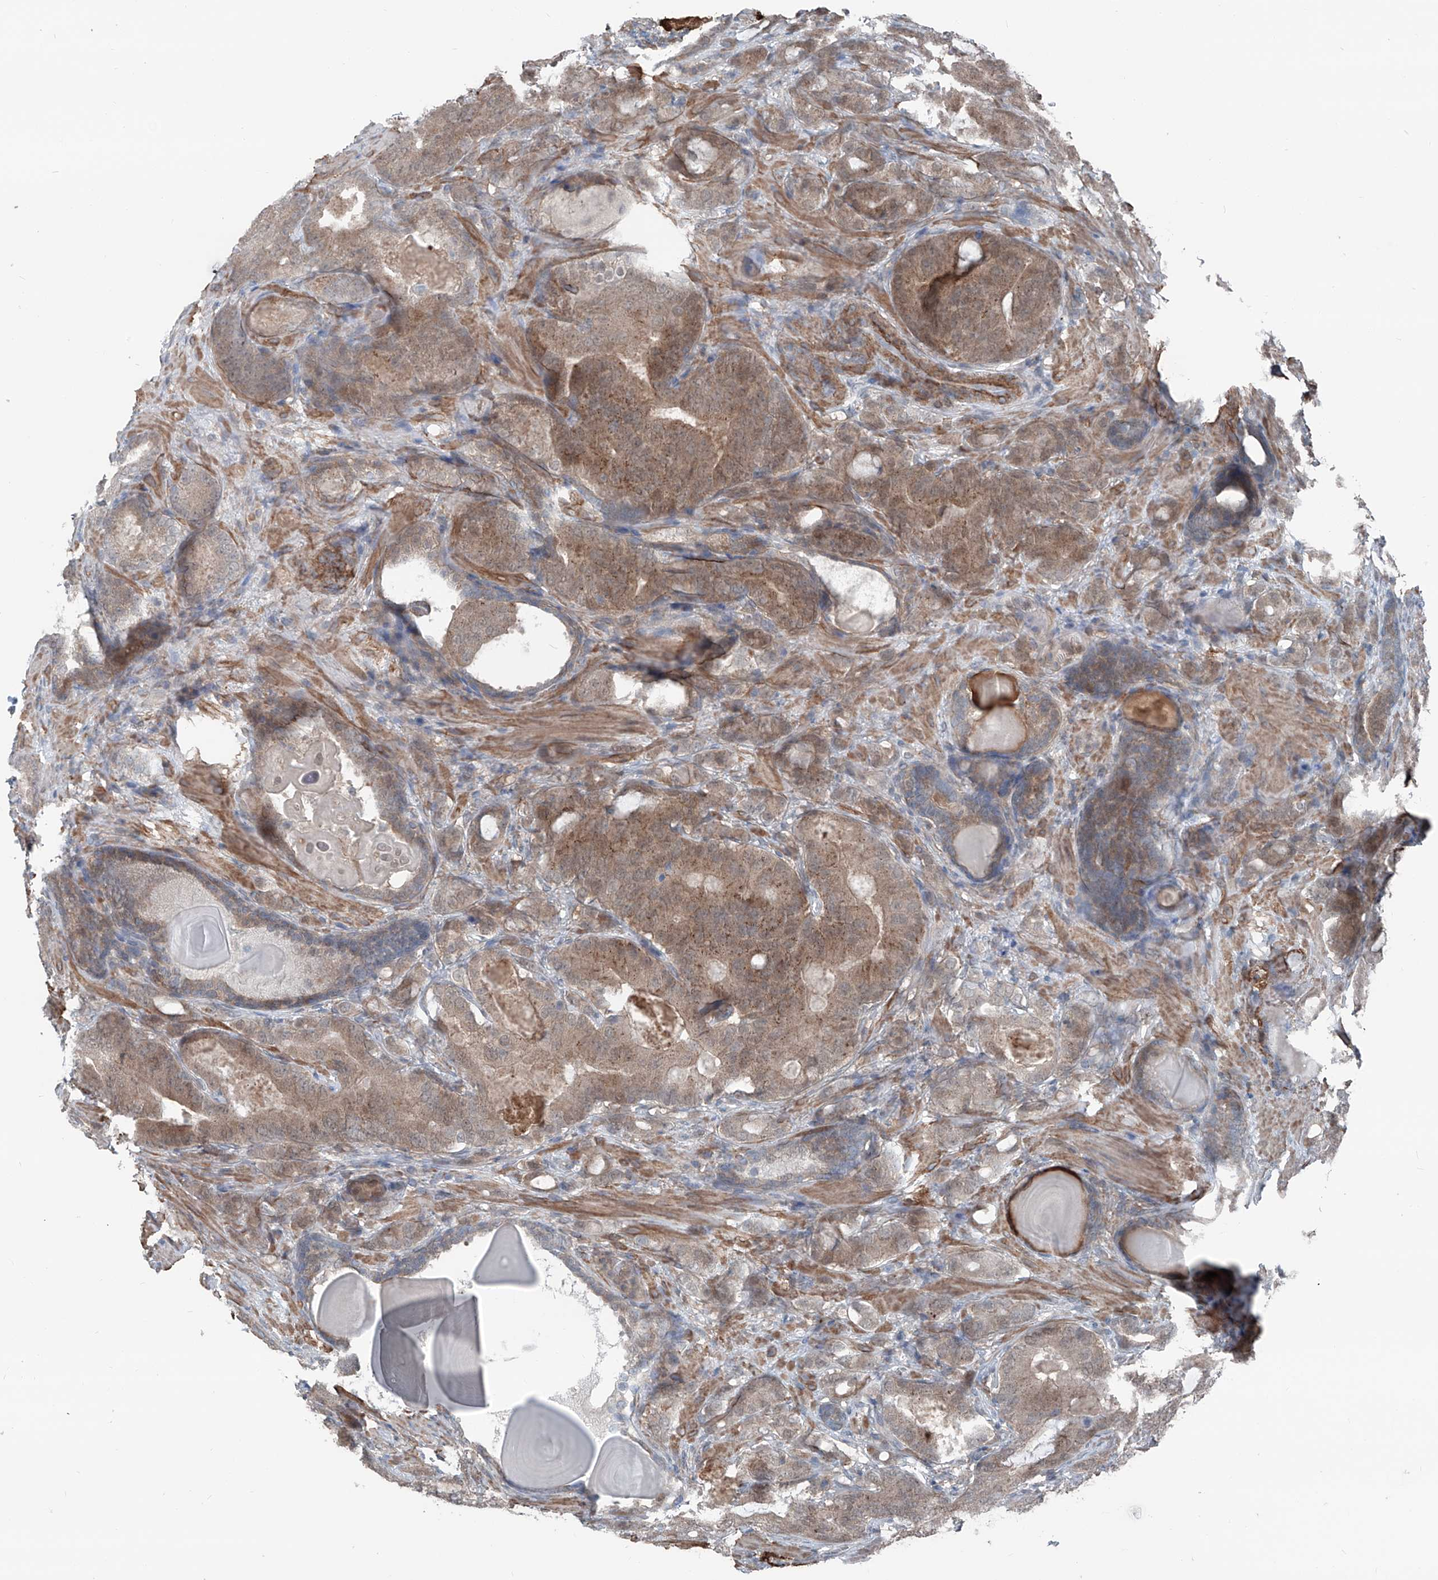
{"staining": {"intensity": "moderate", "quantity": ">75%", "location": "cytoplasmic/membranous"}, "tissue": "prostate cancer", "cell_type": "Tumor cells", "image_type": "cancer", "snomed": [{"axis": "morphology", "description": "Adenocarcinoma, High grade"}, {"axis": "topography", "description": "Prostate"}], "caption": "Immunohistochemistry (DAB) staining of prostate high-grade adenocarcinoma reveals moderate cytoplasmic/membranous protein expression in approximately >75% of tumor cells.", "gene": "HSPB11", "patient": {"sex": "male", "age": 66}}